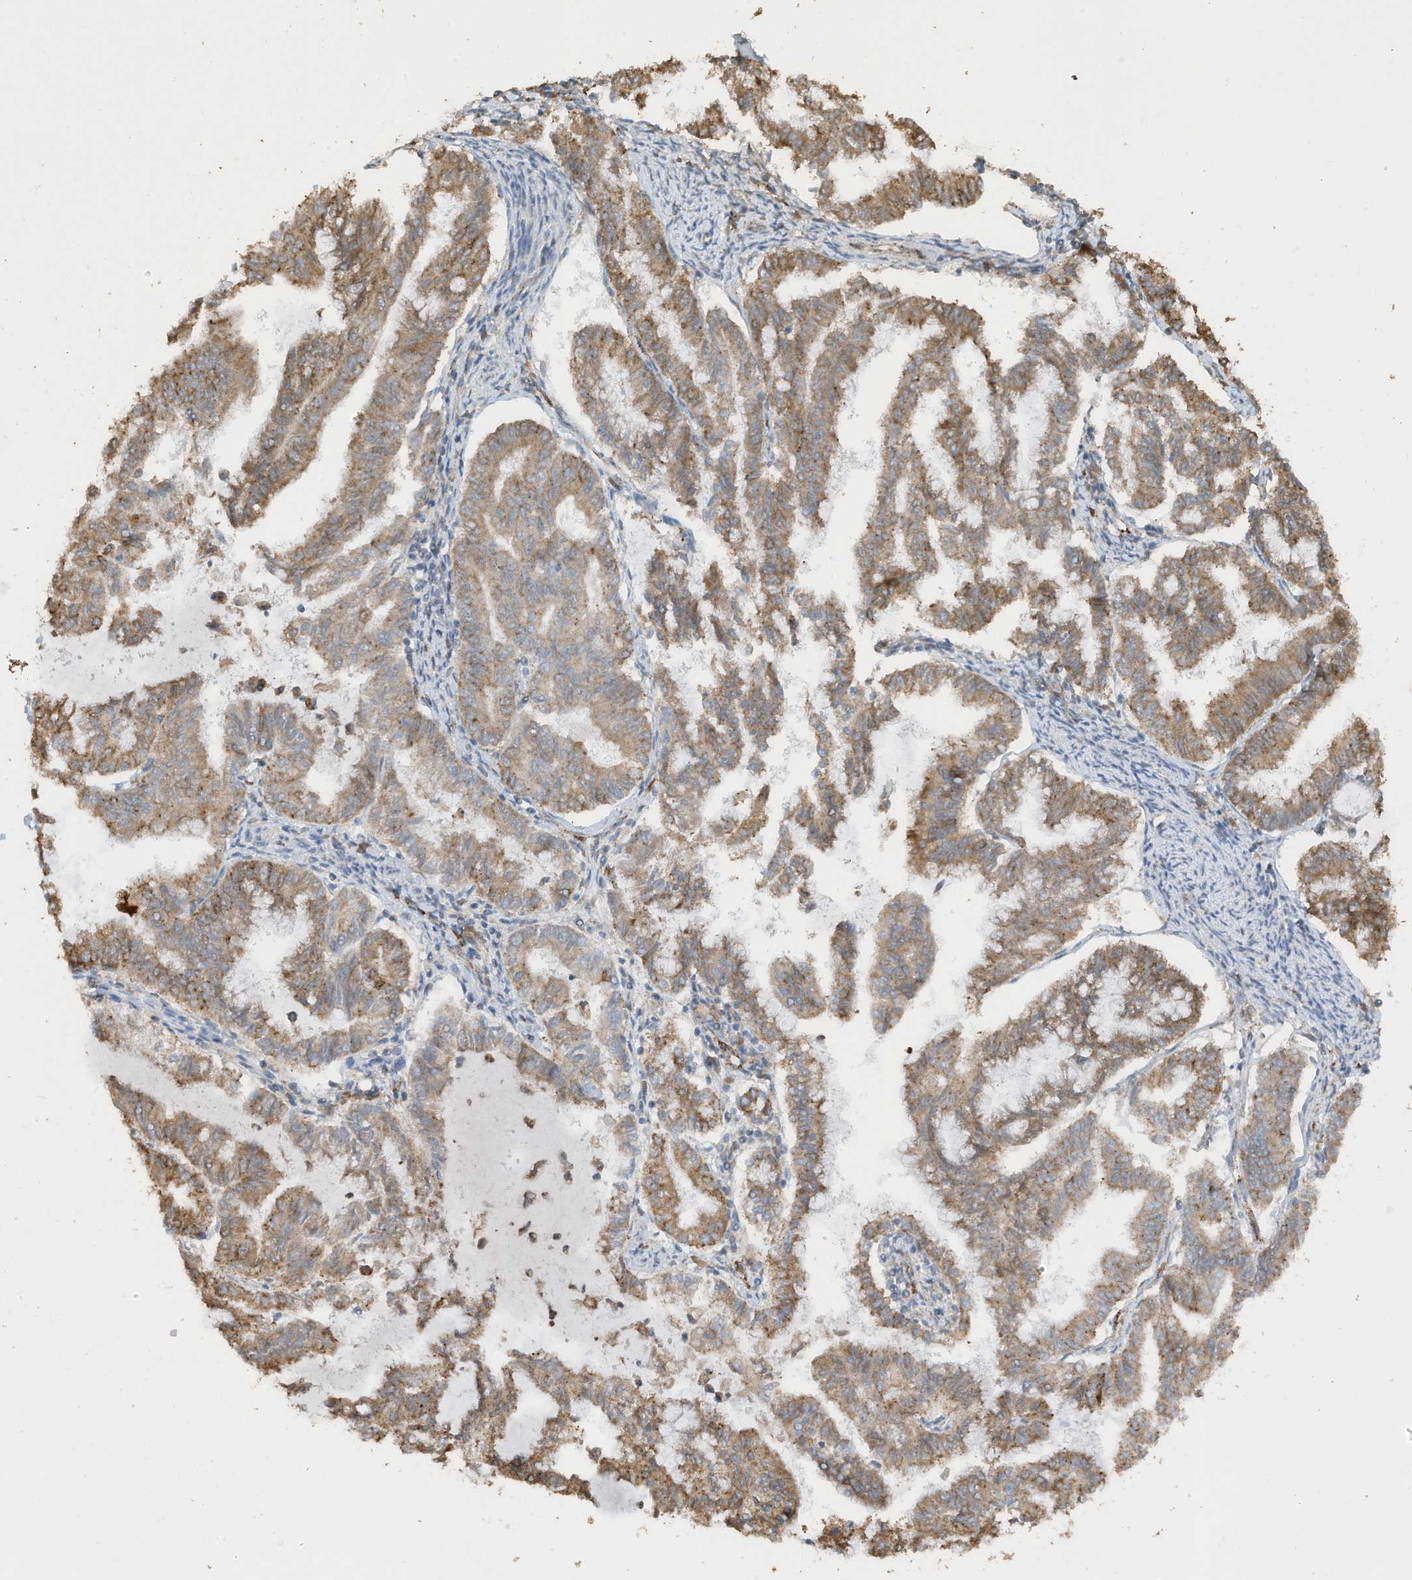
{"staining": {"intensity": "moderate", "quantity": ">75%", "location": "cytoplasmic/membranous"}, "tissue": "endometrial cancer", "cell_type": "Tumor cells", "image_type": "cancer", "snomed": [{"axis": "morphology", "description": "Adenocarcinoma, NOS"}, {"axis": "topography", "description": "Endometrium"}], "caption": "IHC staining of adenocarcinoma (endometrial), which demonstrates medium levels of moderate cytoplasmic/membranous staining in about >75% of tumor cells indicating moderate cytoplasmic/membranous protein staining. The staining was performed using DAB (brown) for protein detection and nuclei were counterstained in hematoxylin (blue).", "gene": "ERLEC1", "patient": {"sex": "female", "age": 79}}